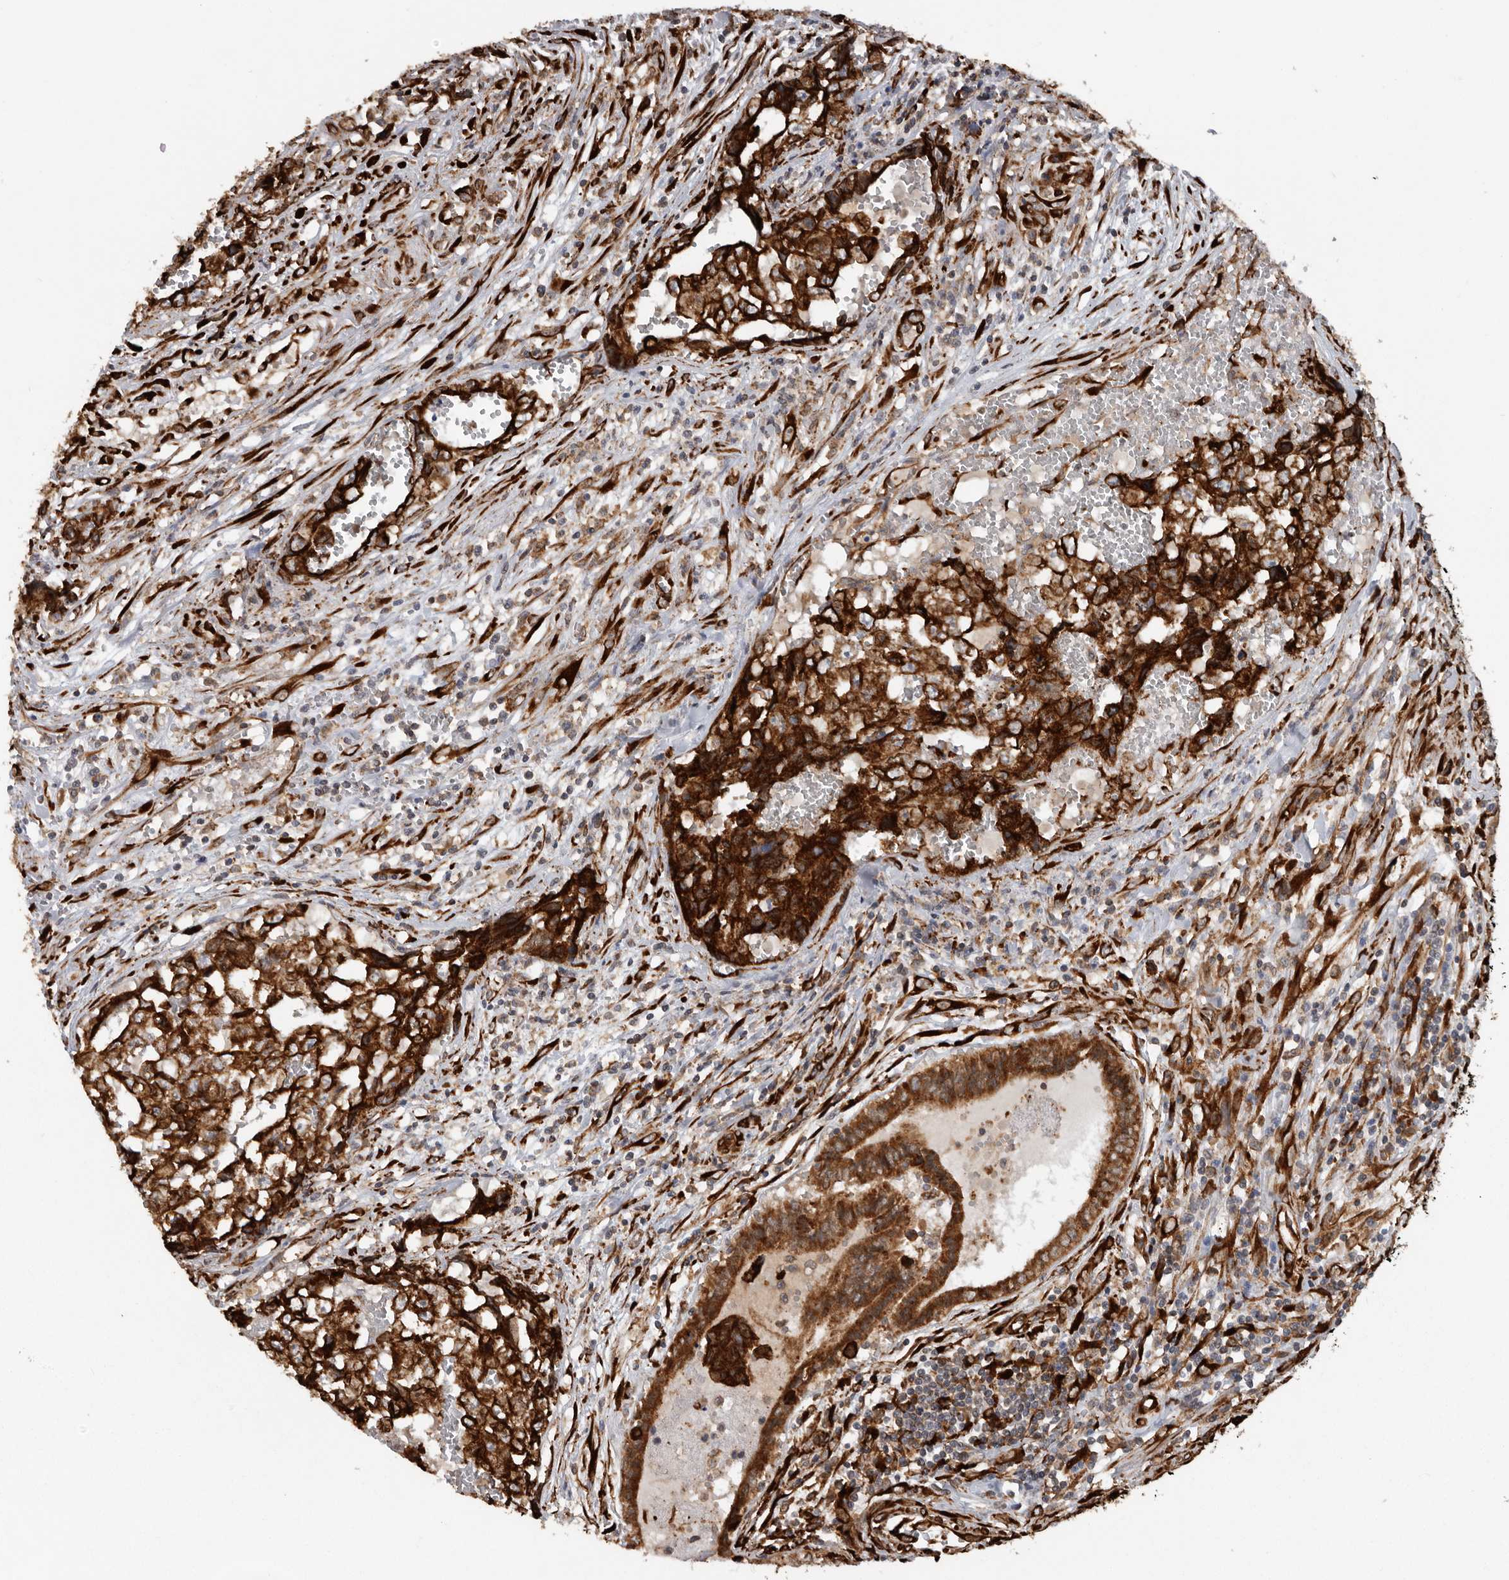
{"staining": {"intensity": "strong", "quantity": ">75%", "location": "cytoplasmic/membranous"}, "tissue": "testis cancer", "cell_type": "Tumor cells", "image_type": "cancer", "snomed": [{"axis": "morphology", "description": "Carcinoma, Embryonal, NOS"}, {"axis": "topography", "description": "Testis"}], "caption": "An image of testis cancer stained for a protein exhibits strong cytoplasmic/membranous brown staining in tumor cells. (DAB IHC with brightfield microscopy, high magnification).", "gene": "CEP350", "patient": {"sex": "male", "age": 31}}